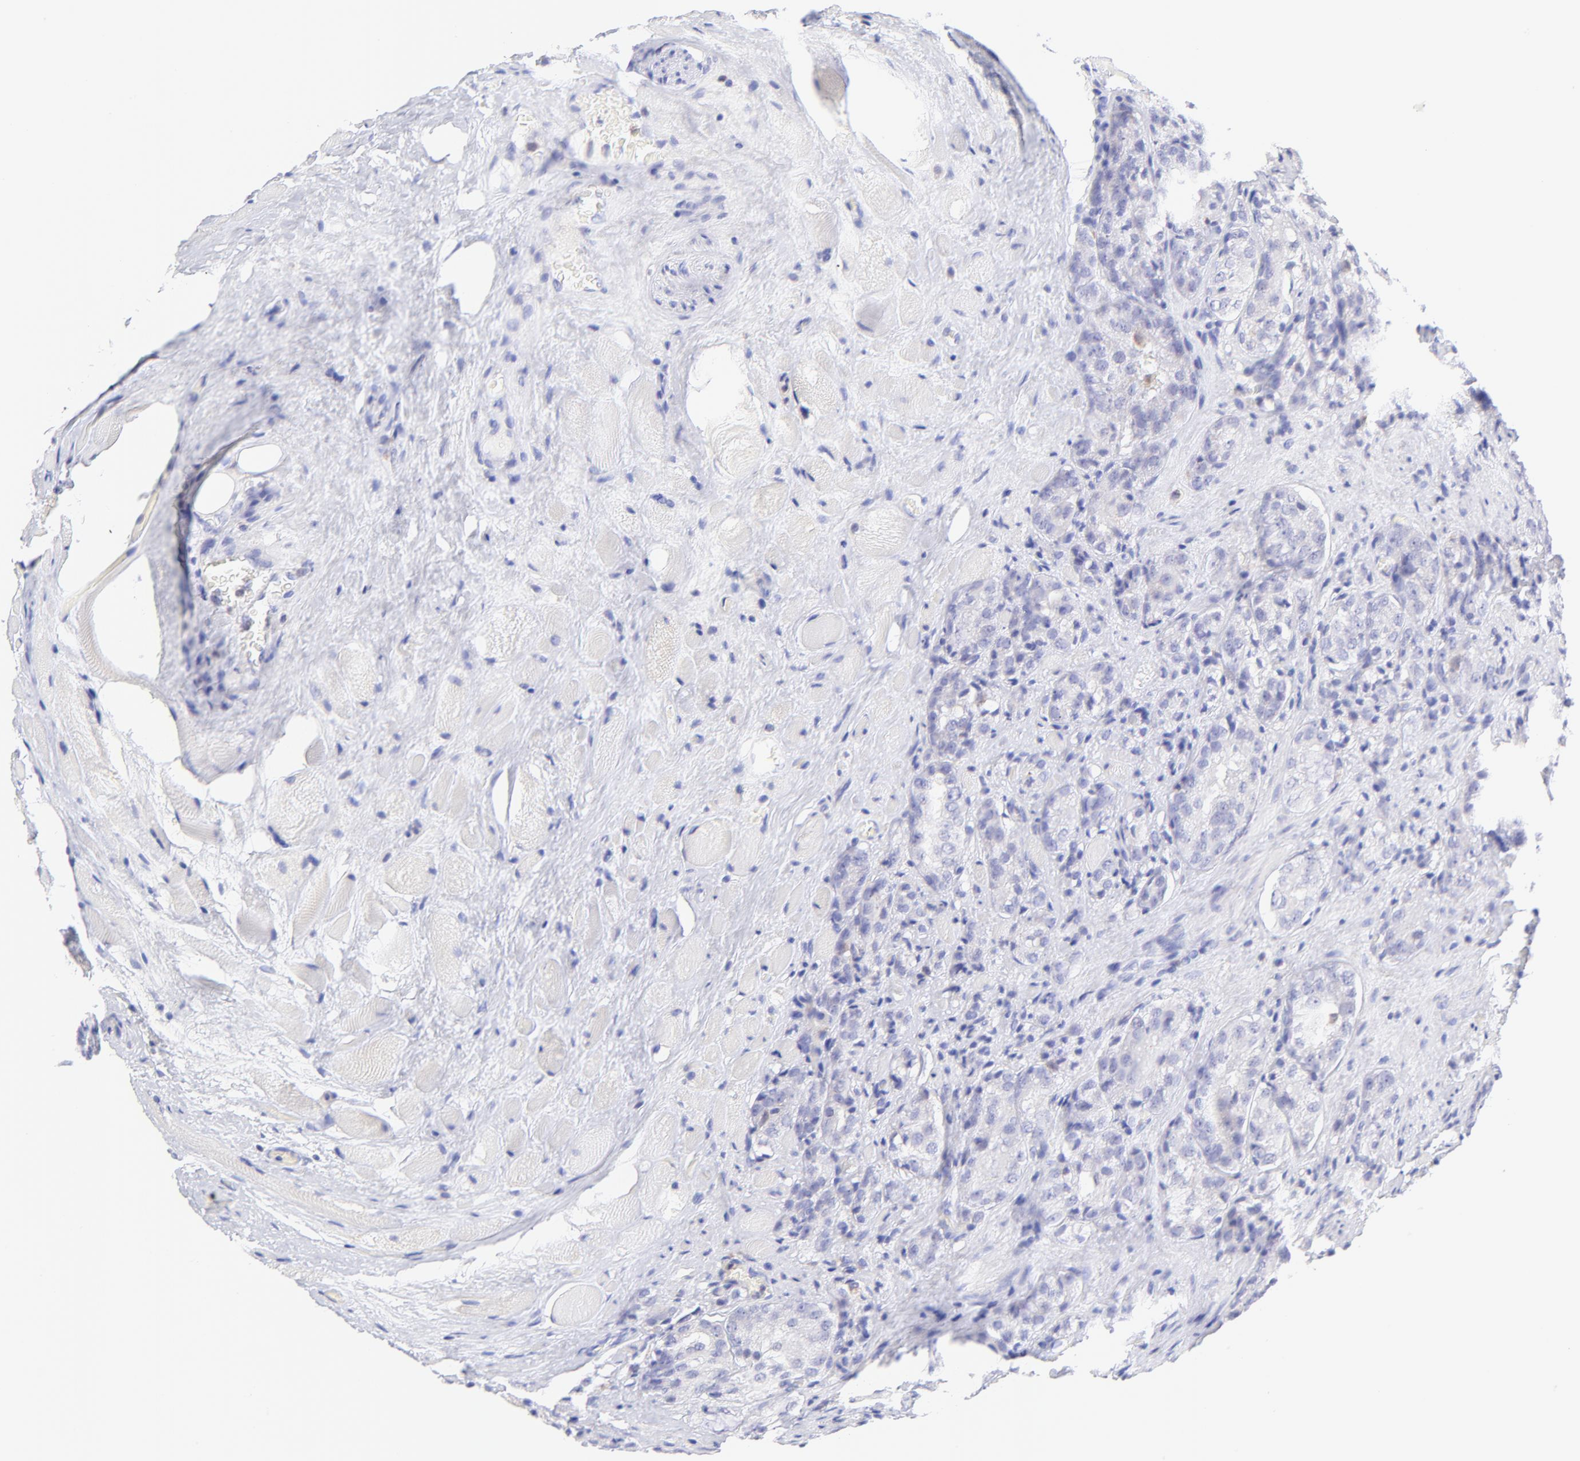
{"staining": {"intensity": "negative", "quantity": "none", "location": "none"}, "tissue": "prostate cancer", "cell_type": "Tumor cells", "image_type": "cancer", "snomed": [{"axis": "morphology", "description": "Adenocarcinoma, Medium grade"}, {"axis": "topography", "description": "Prostate"}], "caption": "Tumor cells show no significant protein staining in prostate adenocarcinoma (medium-grade).", "gene": "IRAG2", "patient": {"sex": "male", "age": 60}}